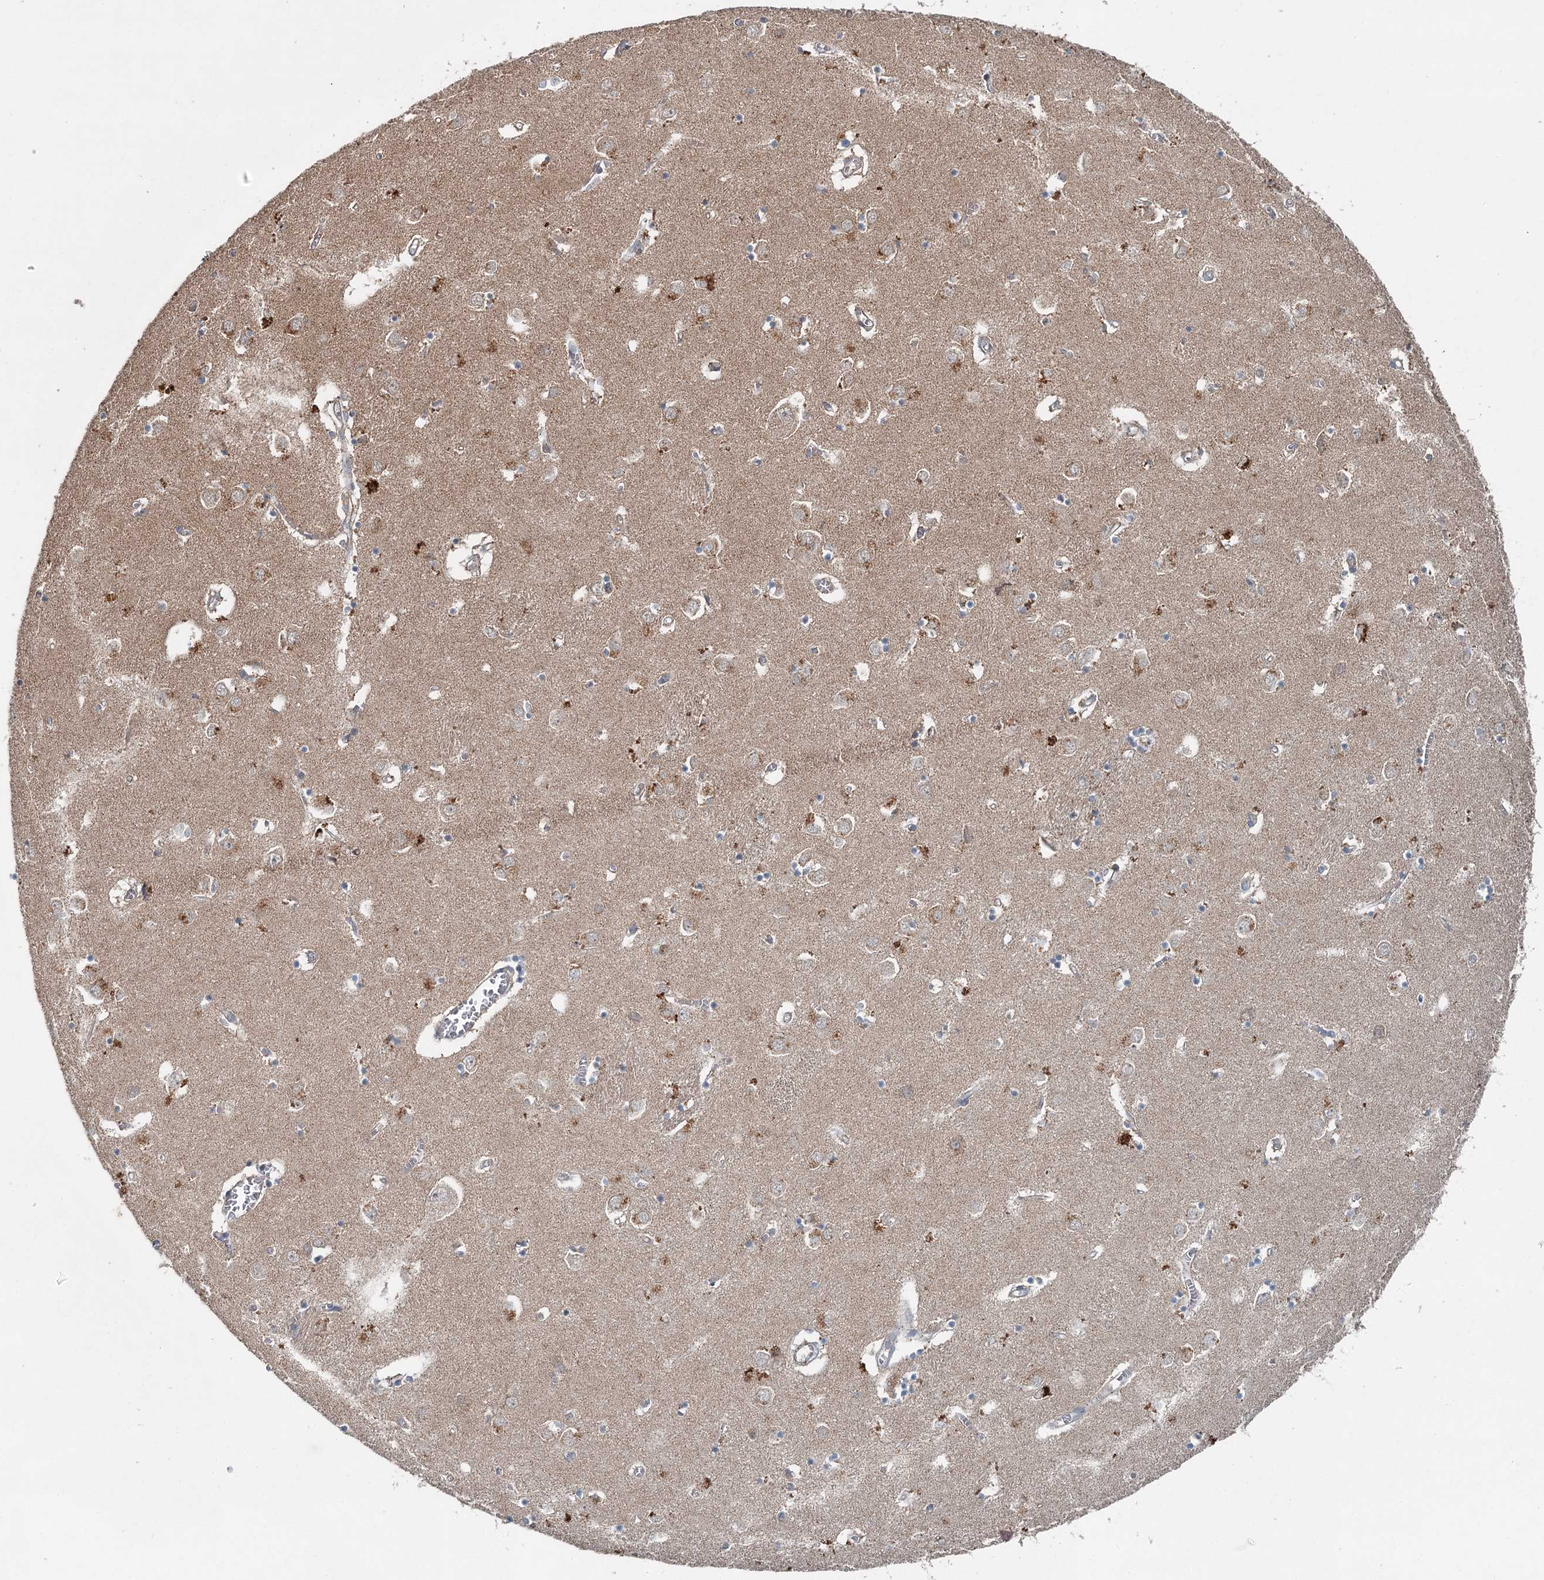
{"staining": {"intensity": "negative", "quantity": "none", "location": "none"}, "tissue": "caudate", "cell_type": "Glial cells", "image_type": "normal", "snomed": [{"axis": "morphology", "description": "Normal tissue, NOS"}, {"axis": "topography", "description": "Lateral ventricle wall"}], "caption": "Caudate stained for a protein using IHC exhibits no positivity glial cells.", "gene": "SKIC3", "patient": {"sex": "male", "age": 70}}